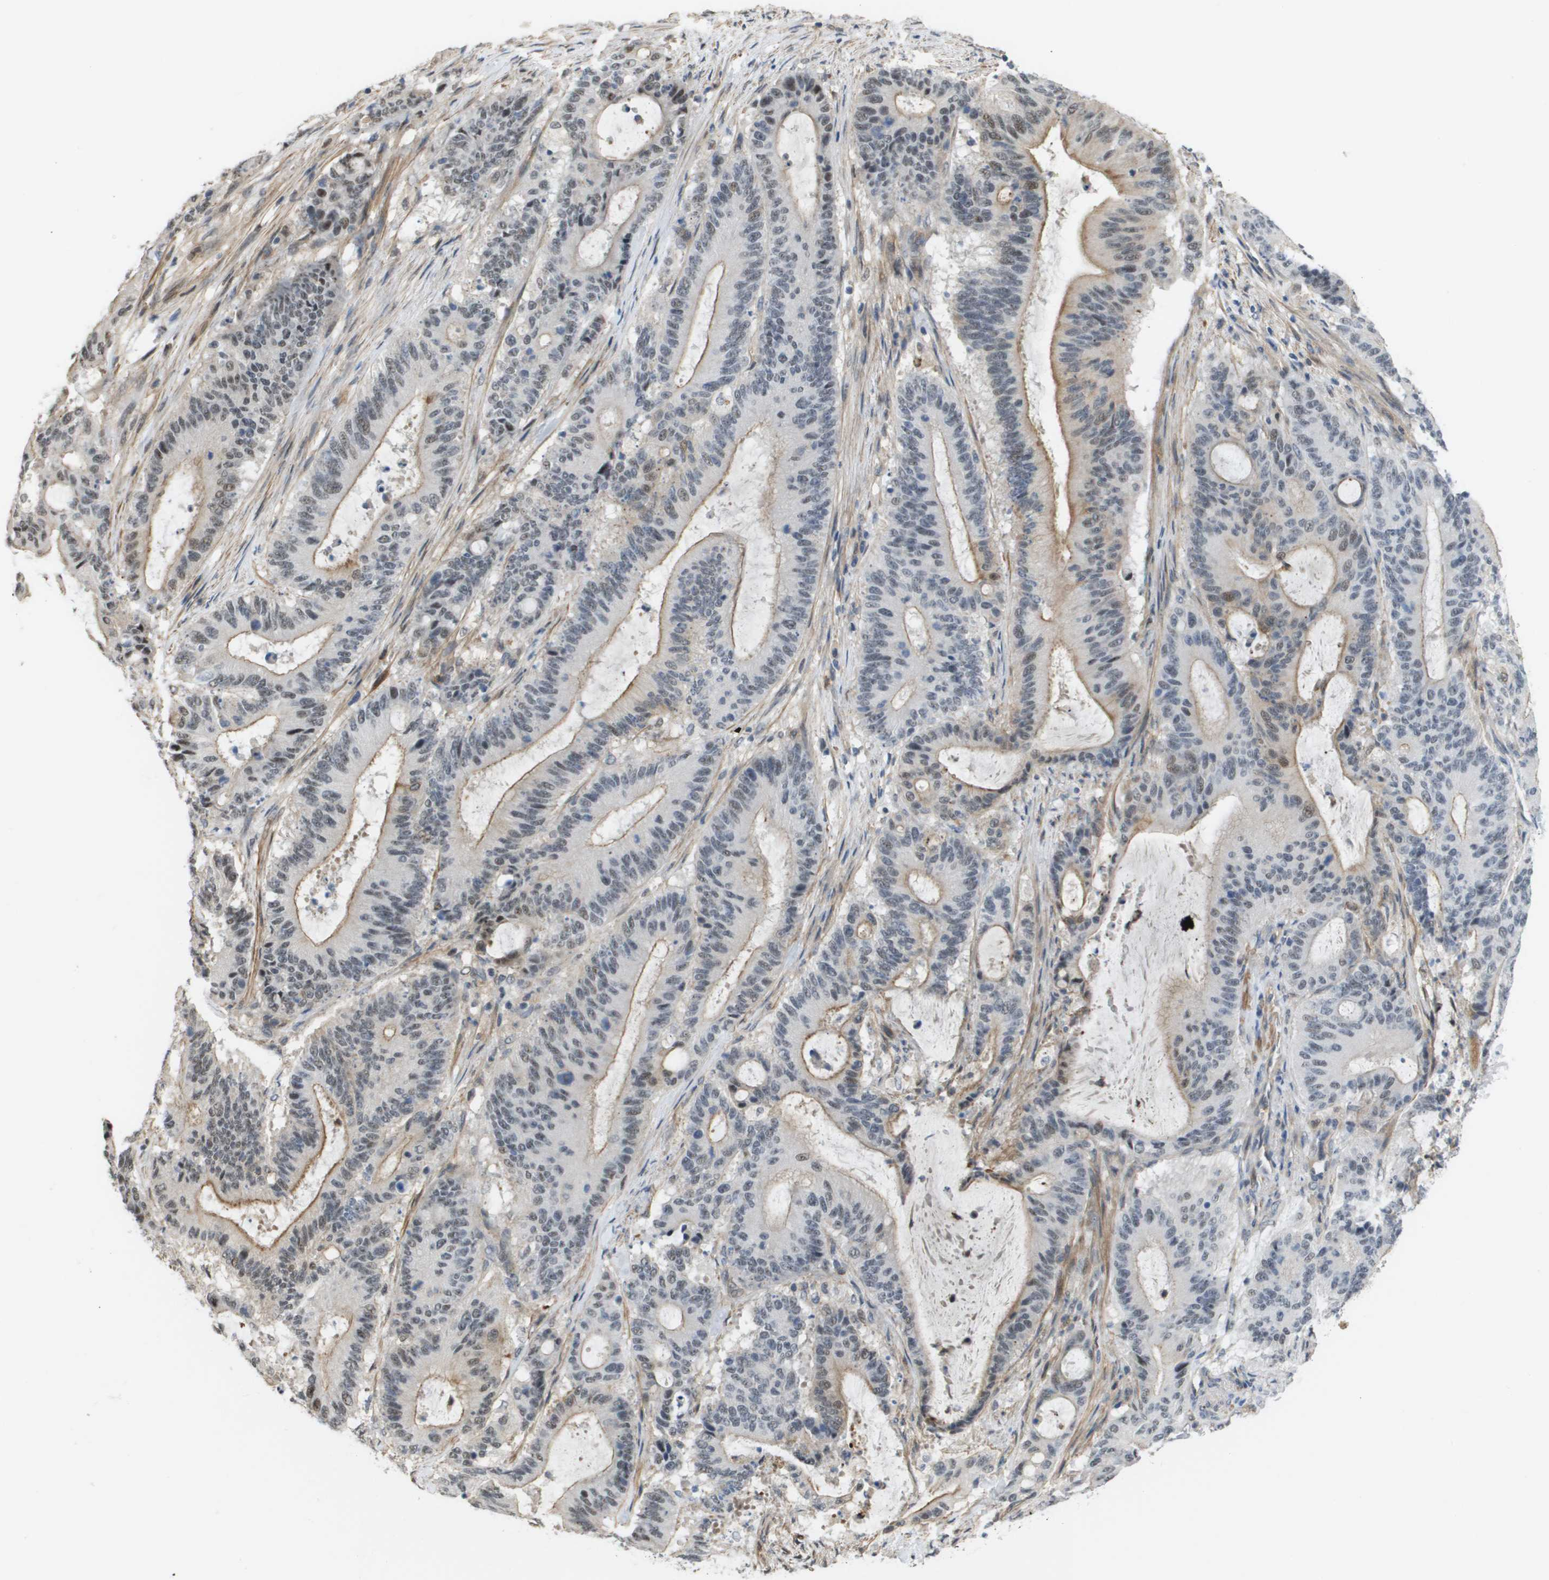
{"staining": {"intensity": "weak", "quantity": "<25%", "location": "cytoplasmic/membranous"}, "tissue": "liver cancer", "cell_type": "Tumor cells", "image_type": "cancer", "snomed": [{"axis": "morphology", "description": "Cholangiocarcinoma"}, {"axis": "topography", "description": "Liver"}], "caption": "Liver cholangiocarcinoma was stained to show a protein in brown. There is no significant positivity in tumor cells.", "gene": "RNF112", "patient": {"sex": "female", "age": 73}}